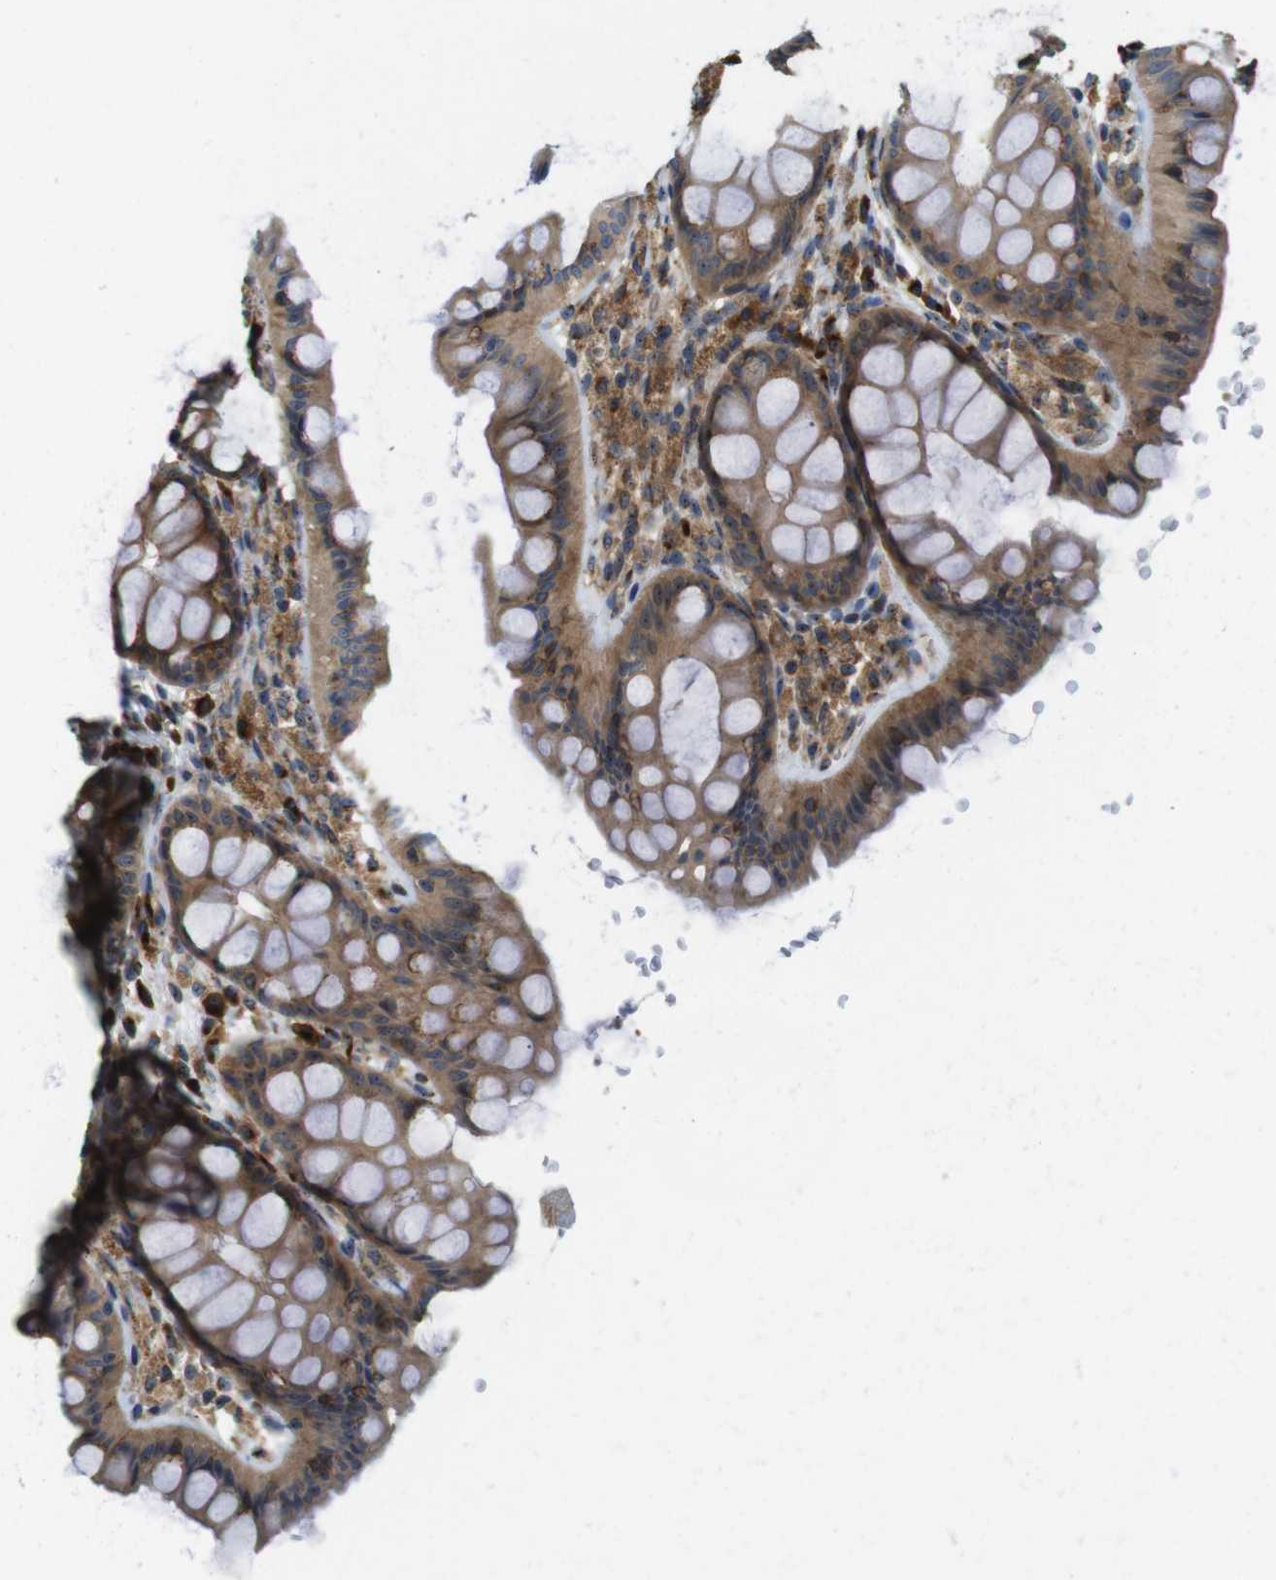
{"staining": {"intensity": "moderate", "quantity": ">75%", "location": "cytoplasmic/membranous"}, "tissue": "colon", "cell_type": "Endothelial cells", "image_type": "normal", "snomed": [{"axis": "morphology", "description": "Normal tissue, NOS"}, {"axis": "topography", "description": "Colon"}], "caption": "High-power microscopy captured an IHC photomicrograph of unremarkable colon, revealing moderate cytoplasmic/membranous expression in about >75% of endothelial cells. Using DAB (brown) and hematoxylin (blue) stains, captured at high magnification using brightfield microscopy.", "gene": "TMEM143", "patient": {"sex": "female", "age": 55}}